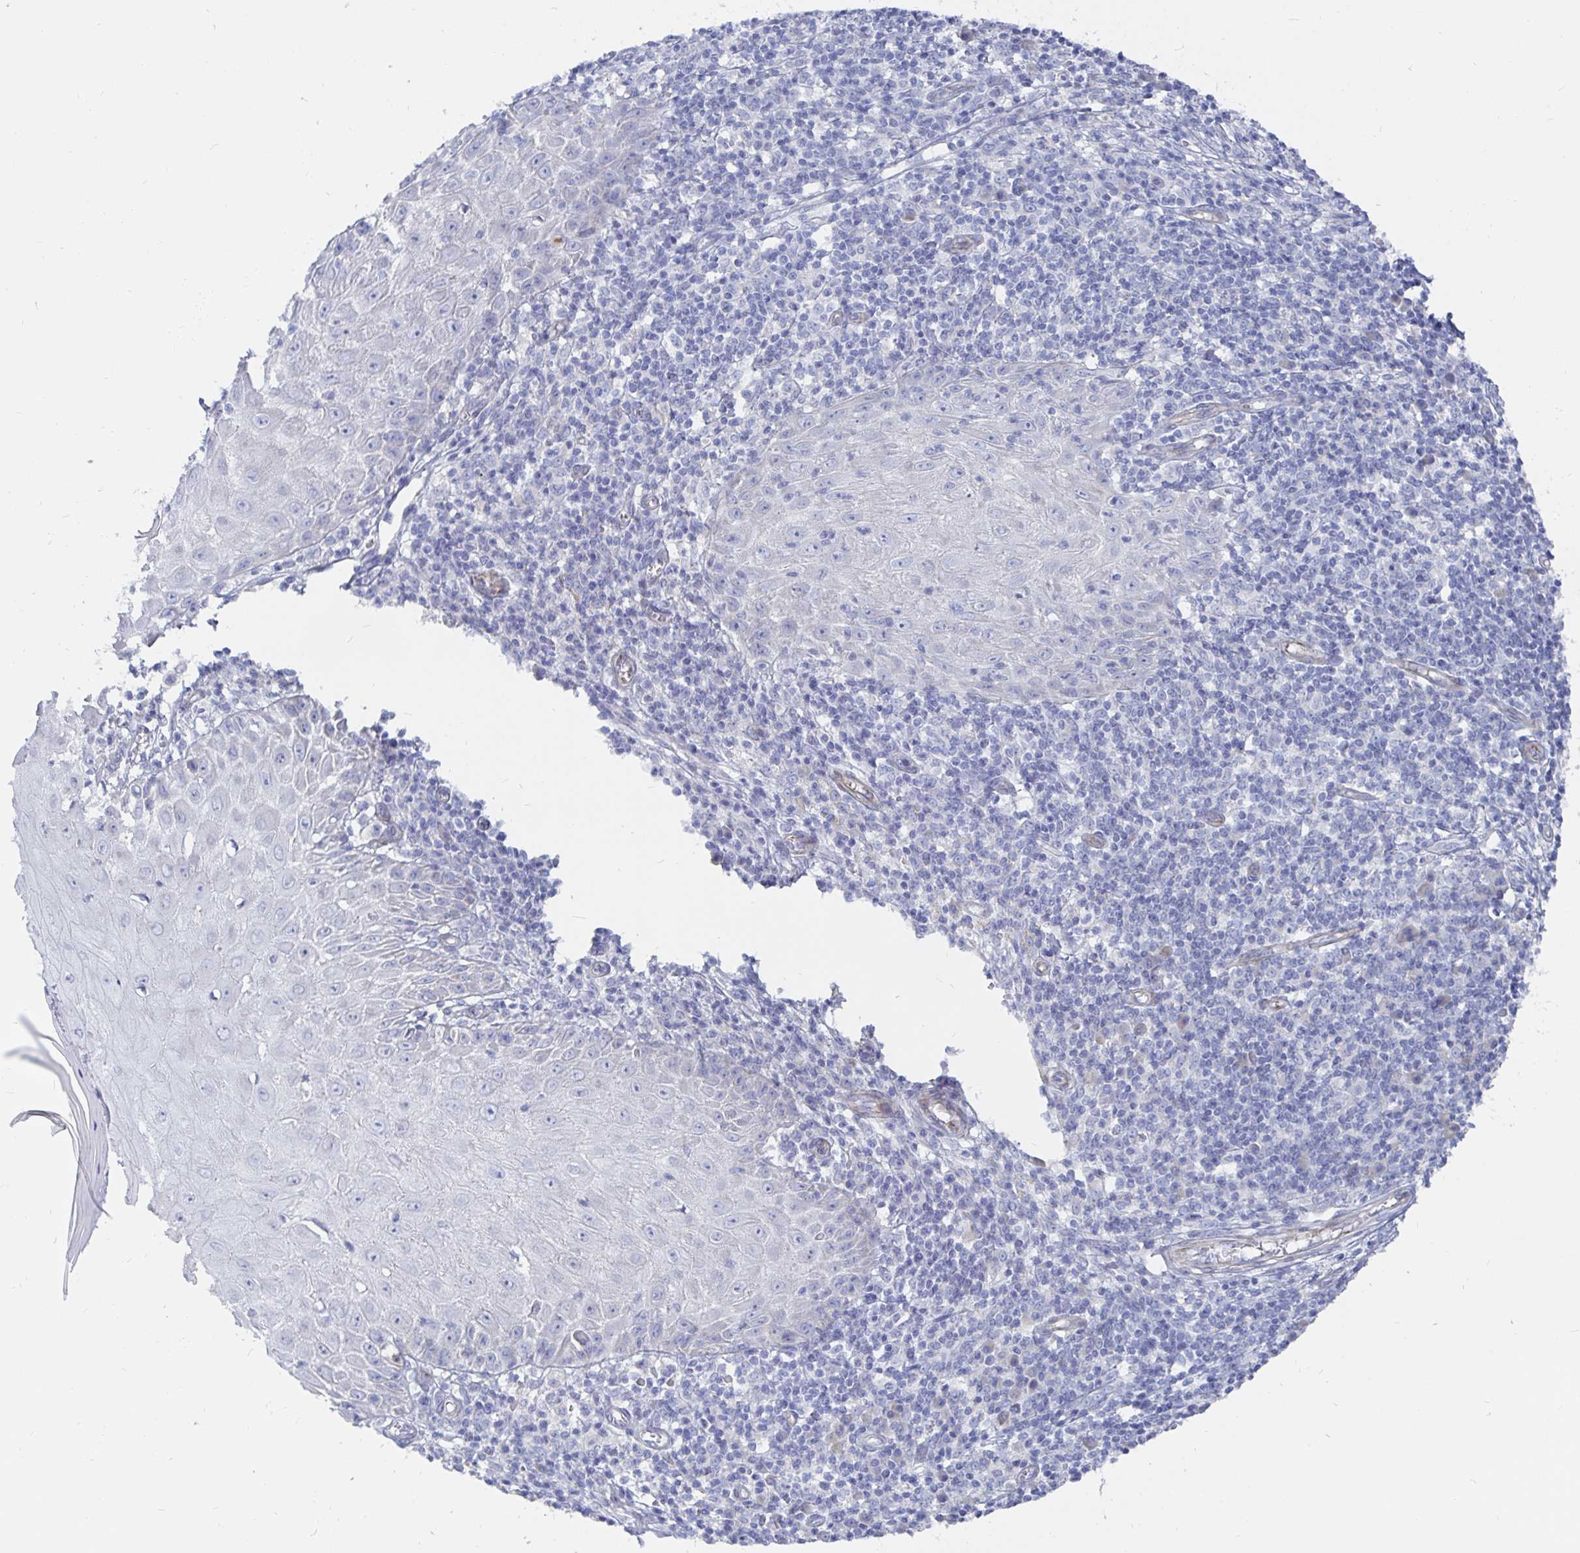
{"staining": {"intensity": "negative", "quantity": "none", "location": "none"}, "tissue": "skin cancer", "cell_type": "Tumor cells", "image_type": "cancer", "snomed": [{"axis": "morphology", "description": "Squamous cell carcinoma, NOS"}, {"axis": "topography", "description": "Skin"}], "caption": "Immunohistochemistry (IHC) of human skin cancer (squamous cell carcinoma) shows no positivity in tumor cells.", "gene": "COX16", "patient": {"sex": "female", "age": 73}}